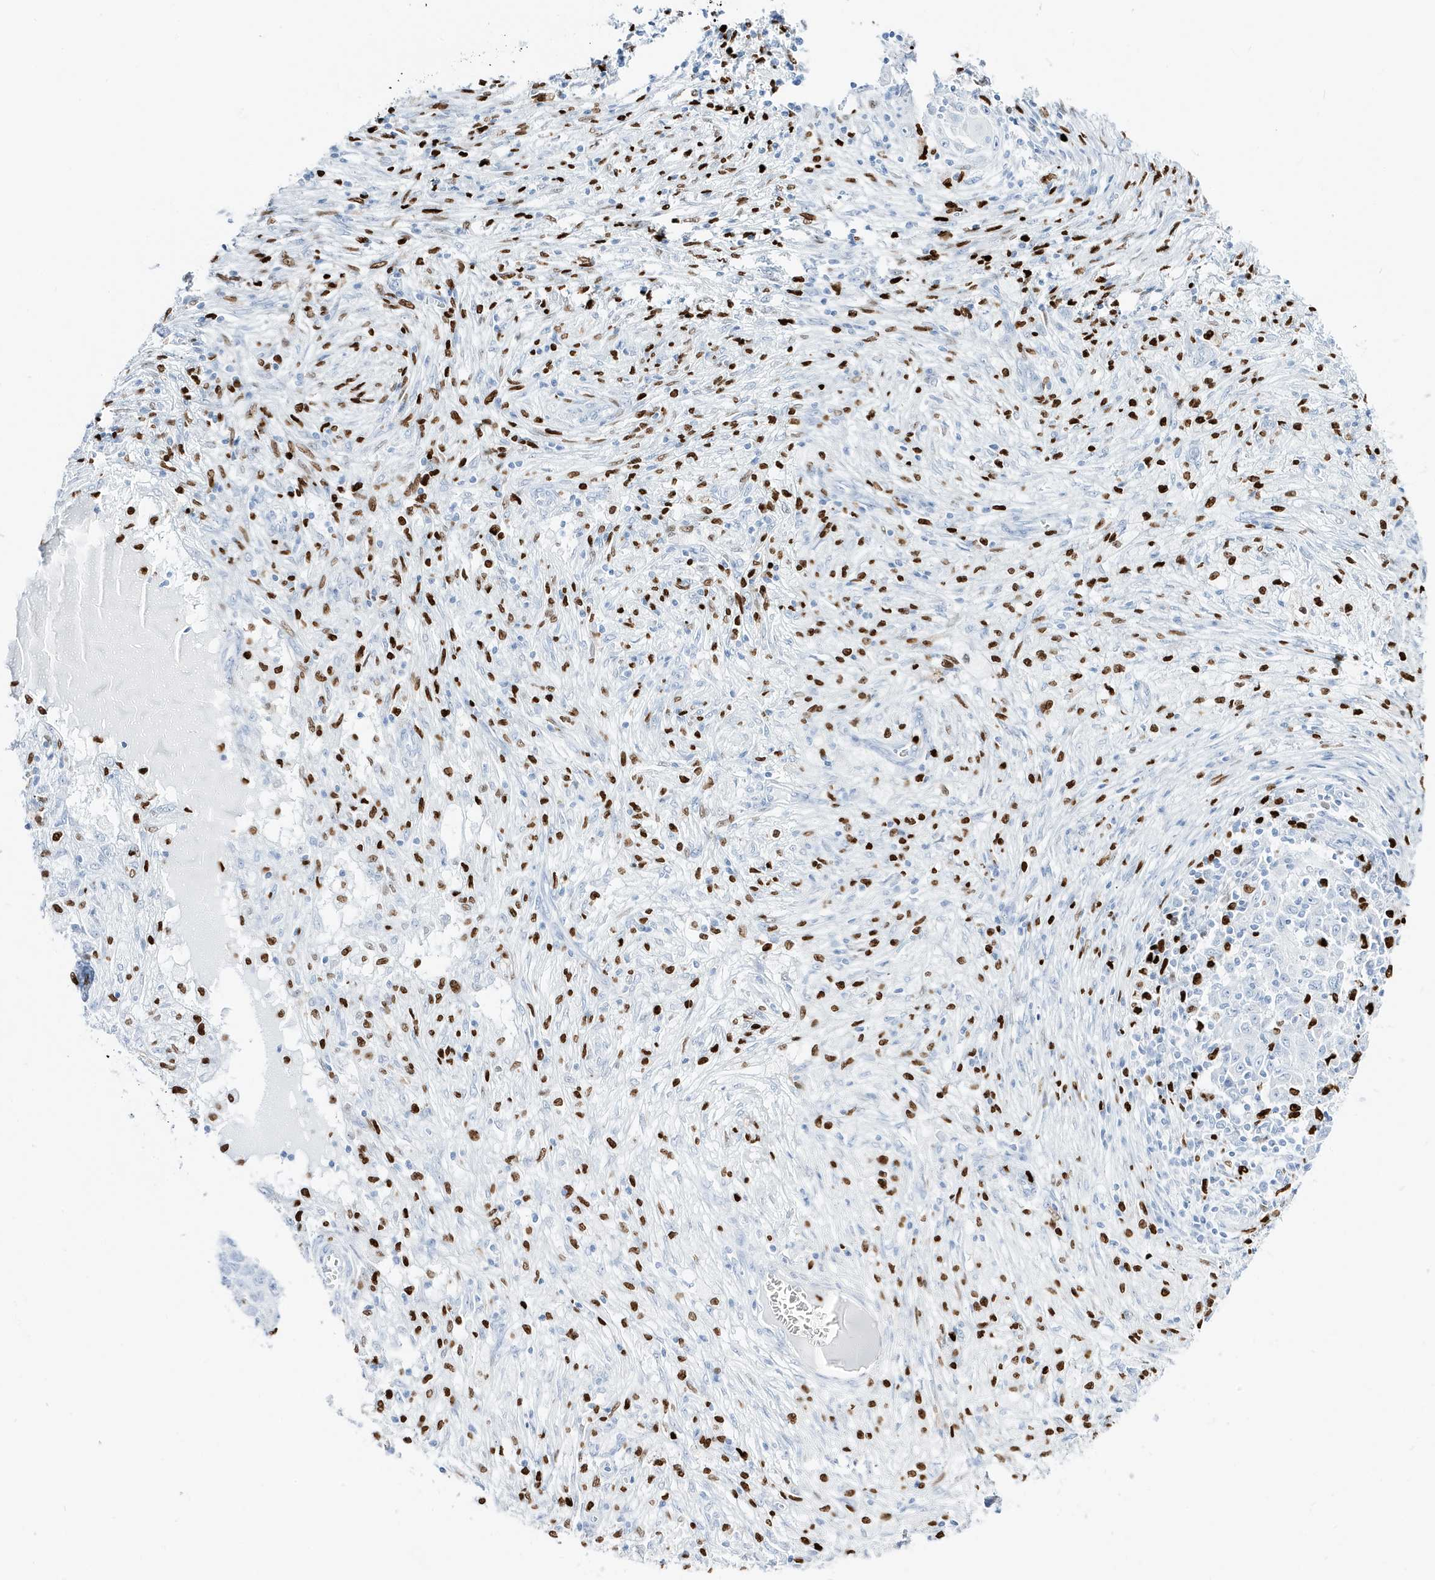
{"staining": {"intensity": "negative", "quantity": "none", "location": "none"}, "tissue": "ovarian cancer", "cell_type": "Tumor cells", "image_type": "cancer", "snomed": [{"axis": "morphology", "description": "Carcinoma, endometroid"}, {"axis": "topography", "description": "Ovary"}], "caption": "This is an IHC histopathology image of human endometroid carcinoma (ovarian). There is no positivity in tumor cells.", "gene": "MNDA", "patient": {"sex": "female", "age": 42}}